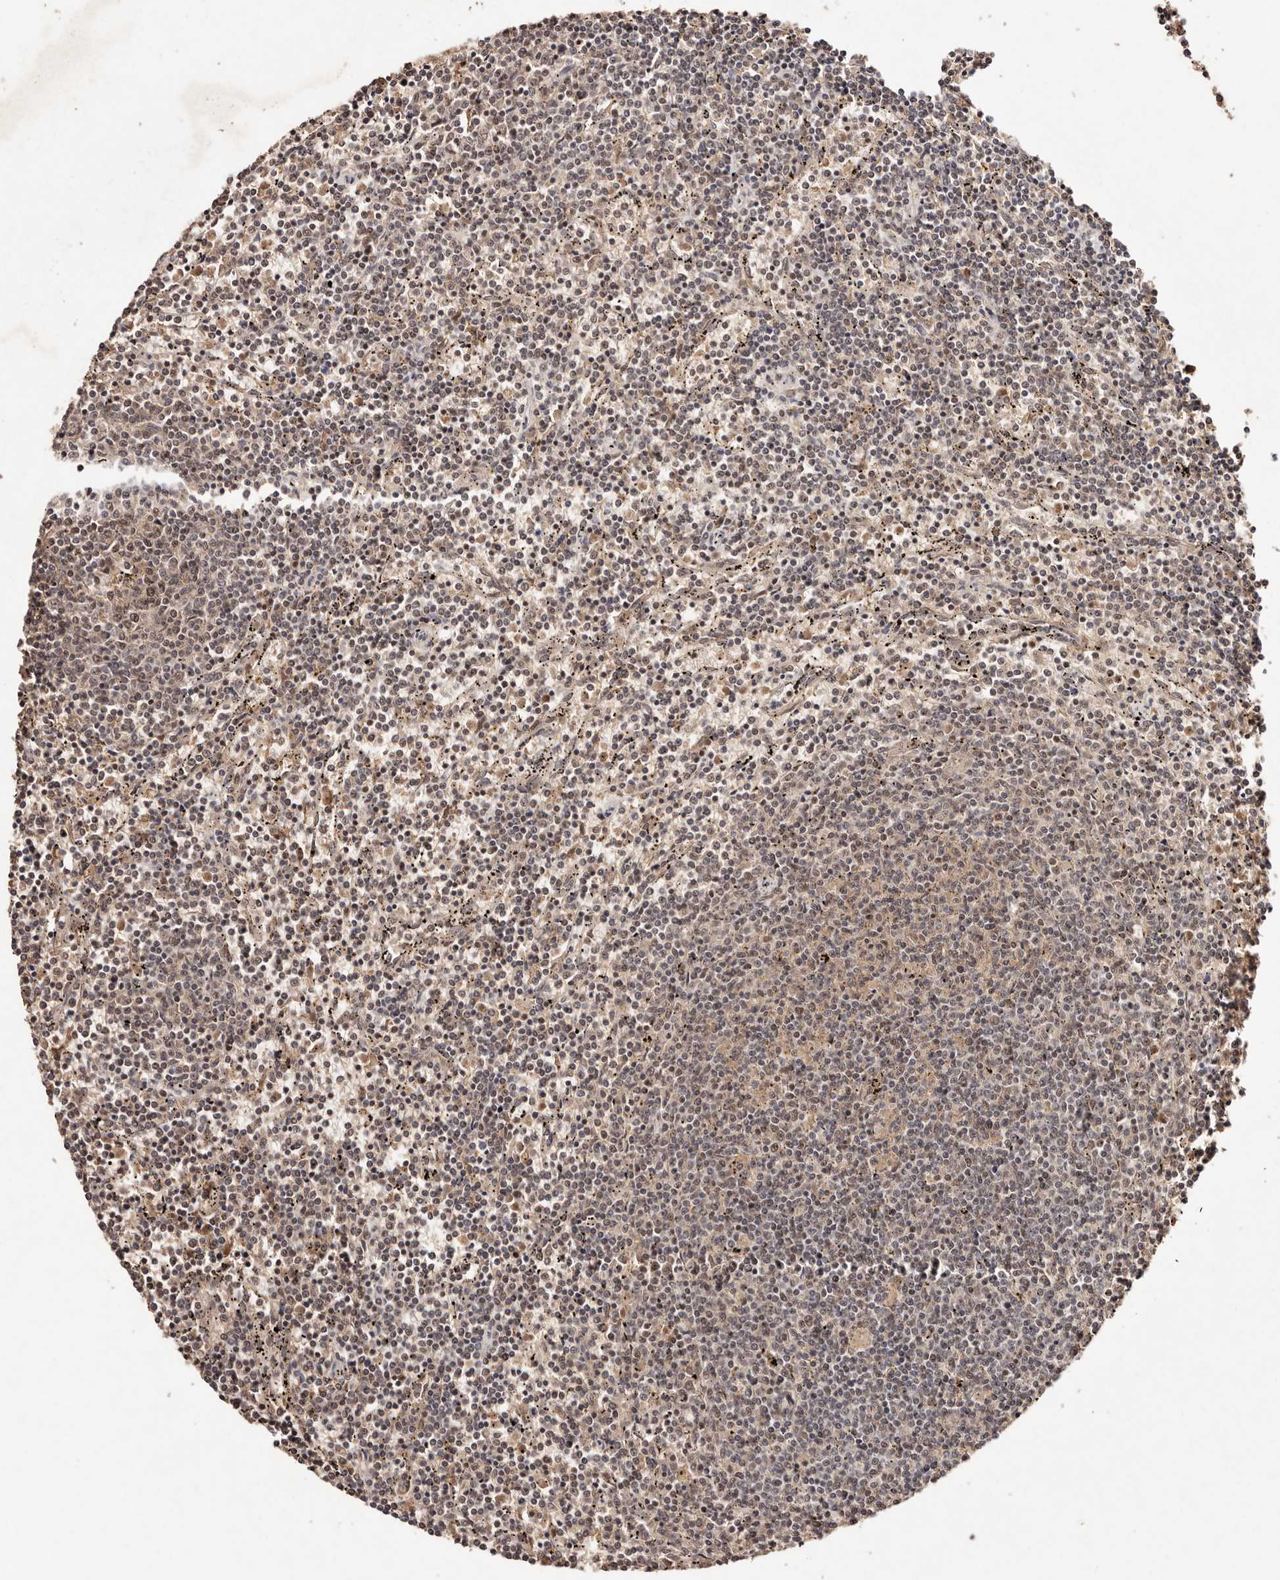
{"staining": {"intensity": "weak", "quantity": ">75%", "location": "cytoplasmic/membranous,nuclear"}, "tissue": "lymphoma", "cell_type": "Tumor cells", "image_type": "cancer", "snomed": [{"axis": "morphology", "description": "Malignant lymphoma, non-Hodgkin's type, Low grade"}, {"axis": "topography", "description": "Spleen"}], "caption": "Tumor cells demonstrate weak cytoplasmic/membranous and nuclear staining in about >75% of cells in low-grade malignant lymphoma, non-Hodgkin's type. The protein of interest is stained brown, and the nuclei are stained in blue (DAB IHC with brightfield microscopy, high magnification).", "gene": "BICRAL", "patient": {"sex": "female", "age": 50}}